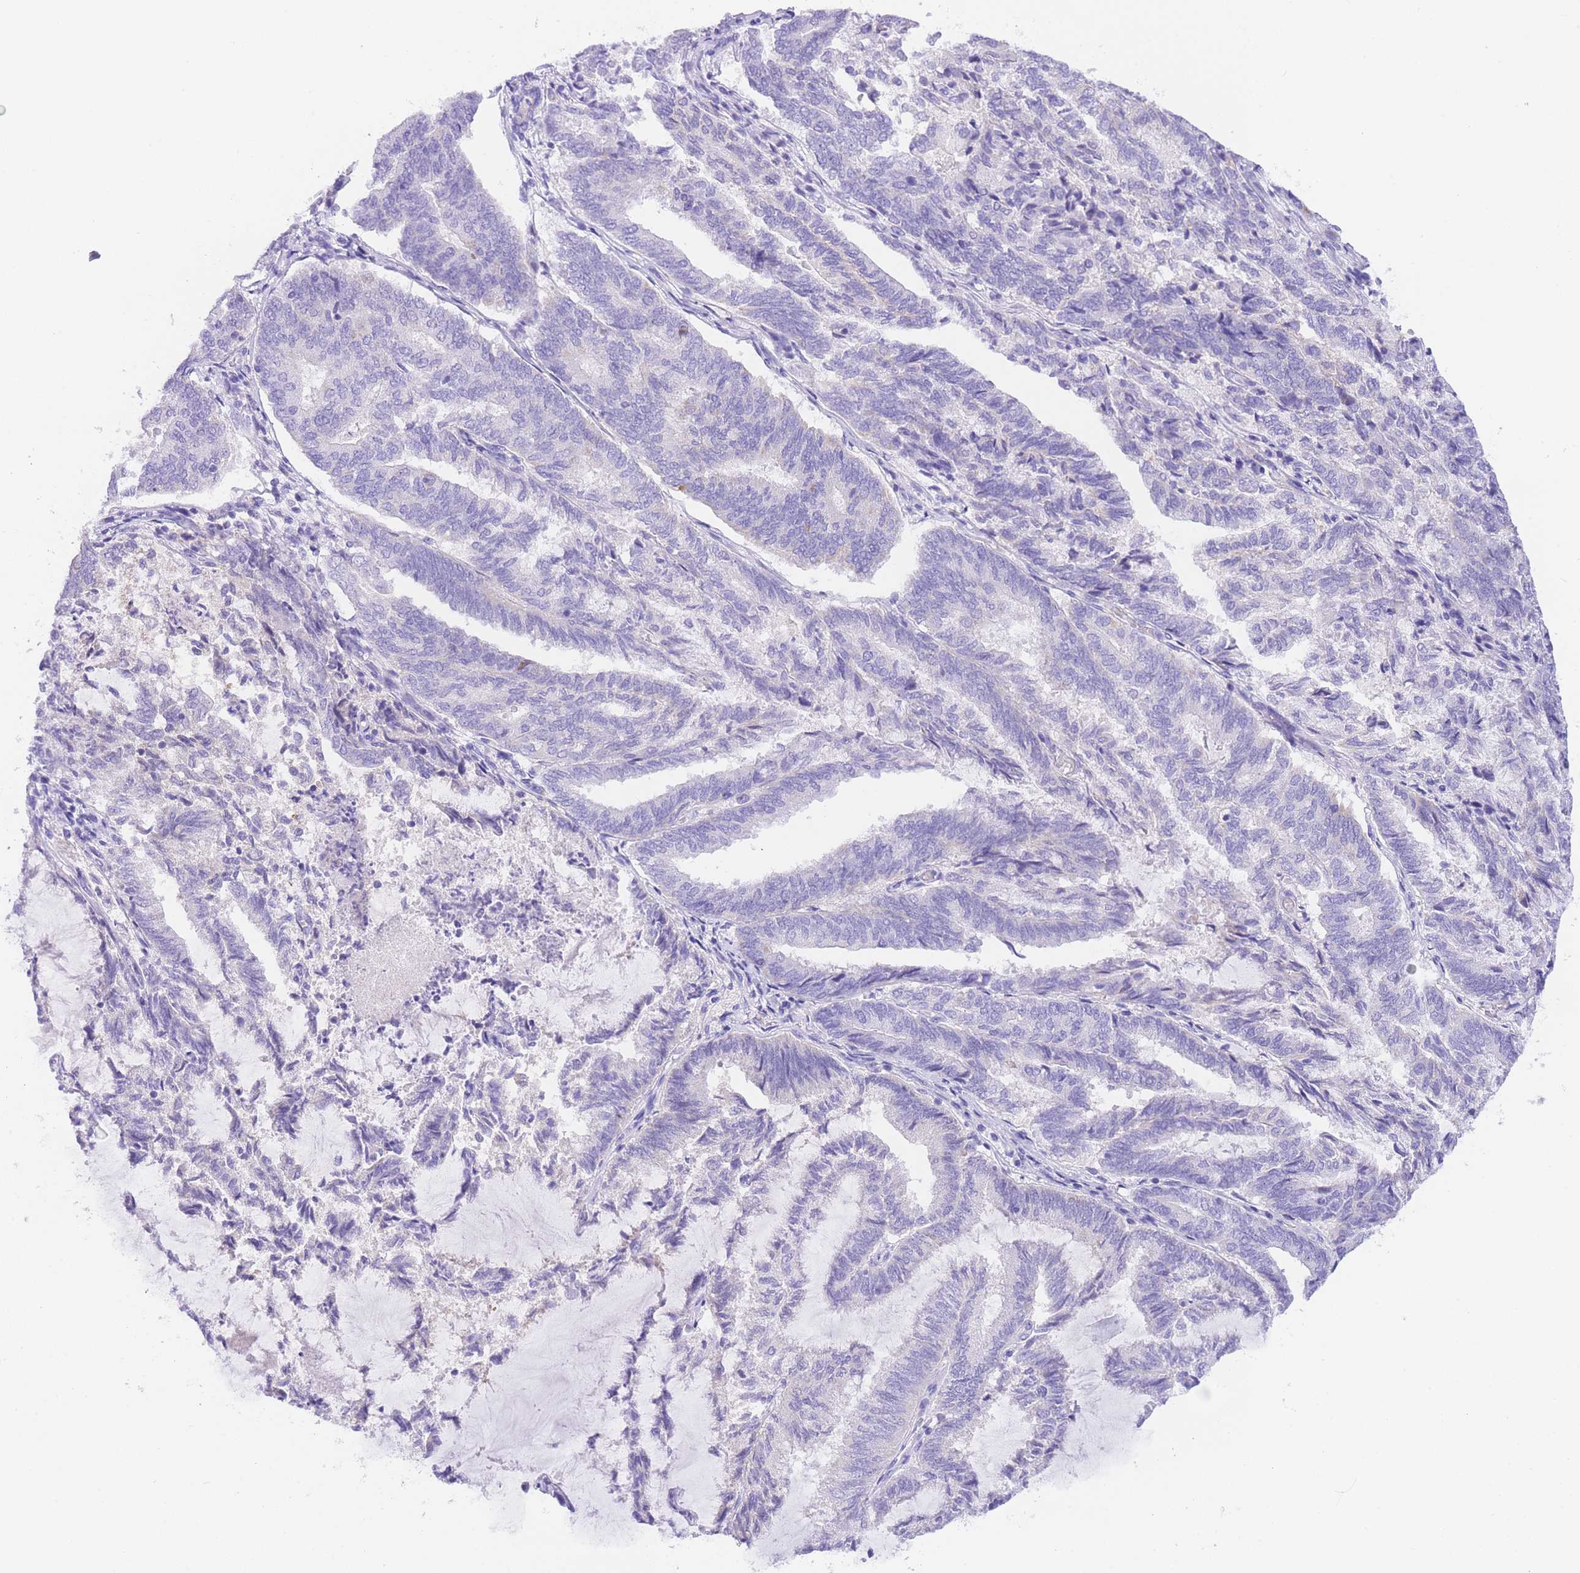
{"staining": {"intensity": "negative", "quantity": "none", "location": "none"}, "tissue": "endometrial cancer", "cell_type": "Tumor cells", "image_type": "cancer", "snomed": [{"axis": "morphology", "description": "Adenocarcinoma, NOS"}, {"axis": "topography", "description": "Endometrium"}], "caption": "Tumor cells are negative for protein expression in human adenocarcinoma (endometrial).", "gene": "NKD2", "patient": {"sex": "female", "age": 80}}